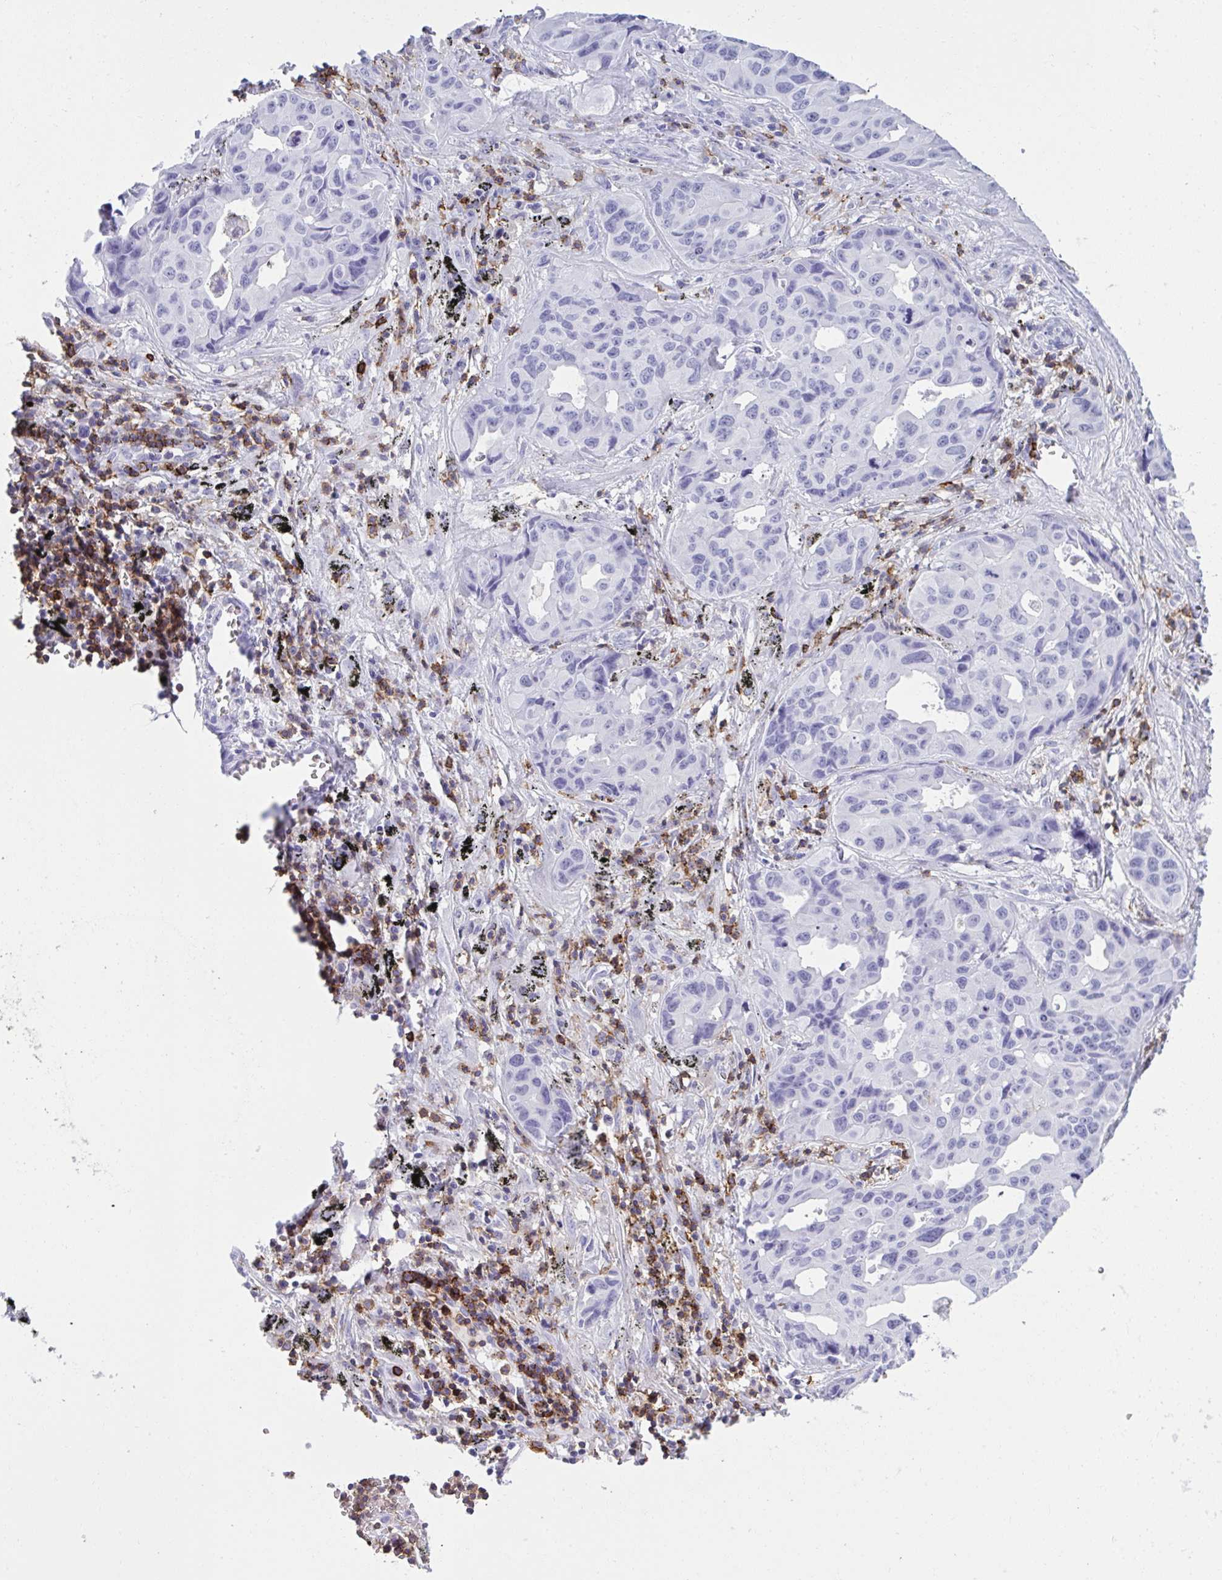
{"staining": {"intensity": "negative", "quantity": "none", "location": "none"}, "tissue": "lung cancer", "cell_type": "Tumor cells", "image_type": "cancer", "snomed": [{"axis": "morphology", "description": "Adenocarcinoma, NOS"}, {"axis": "topography", "description": "Lymph node"}, {"axis": "topography", "description": "Lung"}], "caption": "A photomicrograph of adenocarcinoma (lung) stained for a protein demonstrates no brown staining in tumor cells. (Brightfield microscopy of DAB (3,3'-diaminobenzidine) immunohistochemistry at high magnification).", "gene": "SPN", "patient": {"sex": "male", "age": 64}}